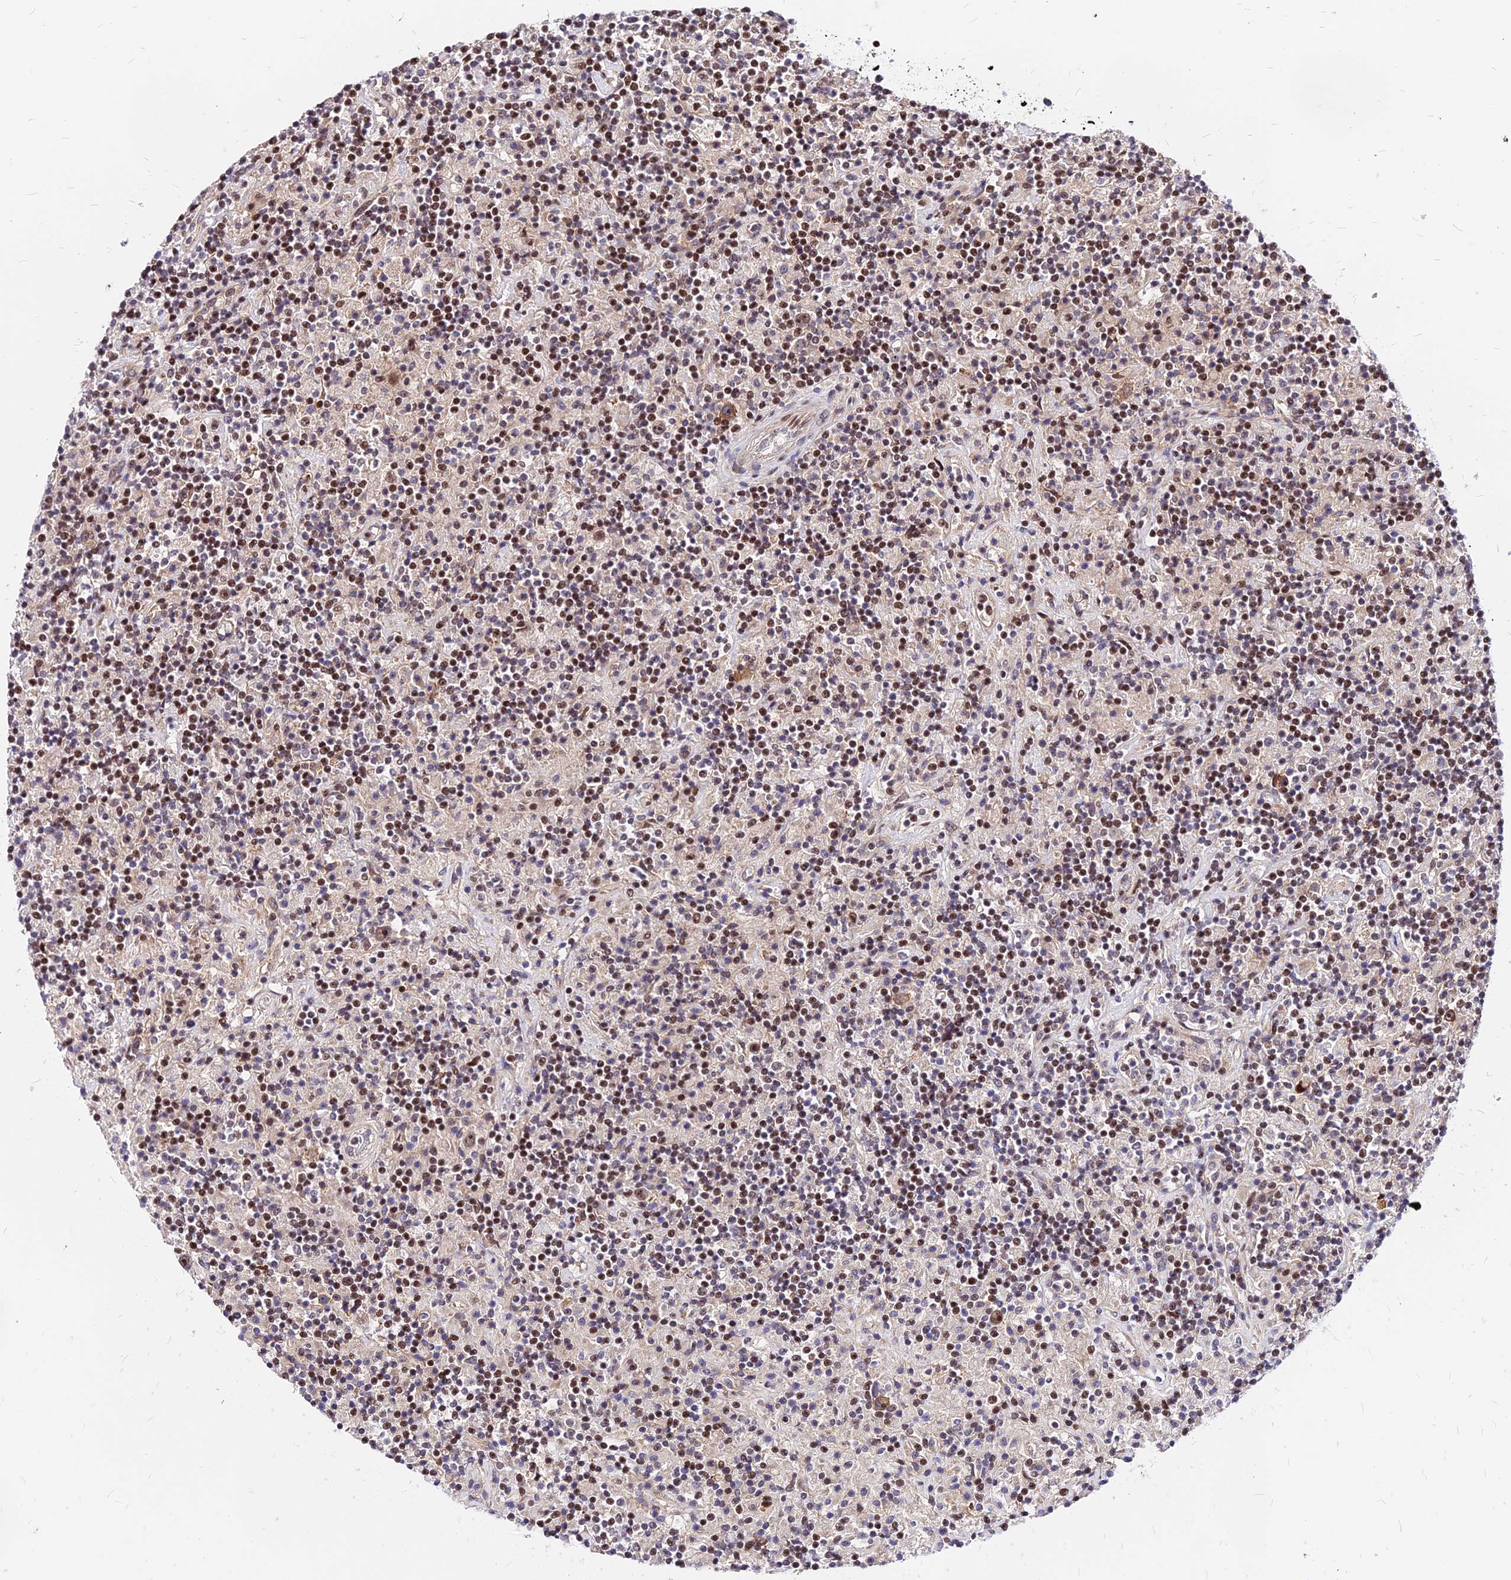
{"staining": {"intensity": "moderate", "quantity": ">75%", "location": "cytoplasmic/membranous,nuclear"}, "tissue": "lymphoma", "cell_type": "Tumor cells", "image_type": "cancer", "snomed": [{"axis": "morphology", "description": "Hodgkin's disease, NOS"}, {"axis": "topography", "description": "Lymph node"}], "caption": "Human Hodgkin's disease stained with a brown dye demonstrates moderate cytoplasmic/membranous and nuclear positive expression in about >75% of tumor cells.", "gene": "DDX55", "patient": {"sex": "male", "age": 70}}